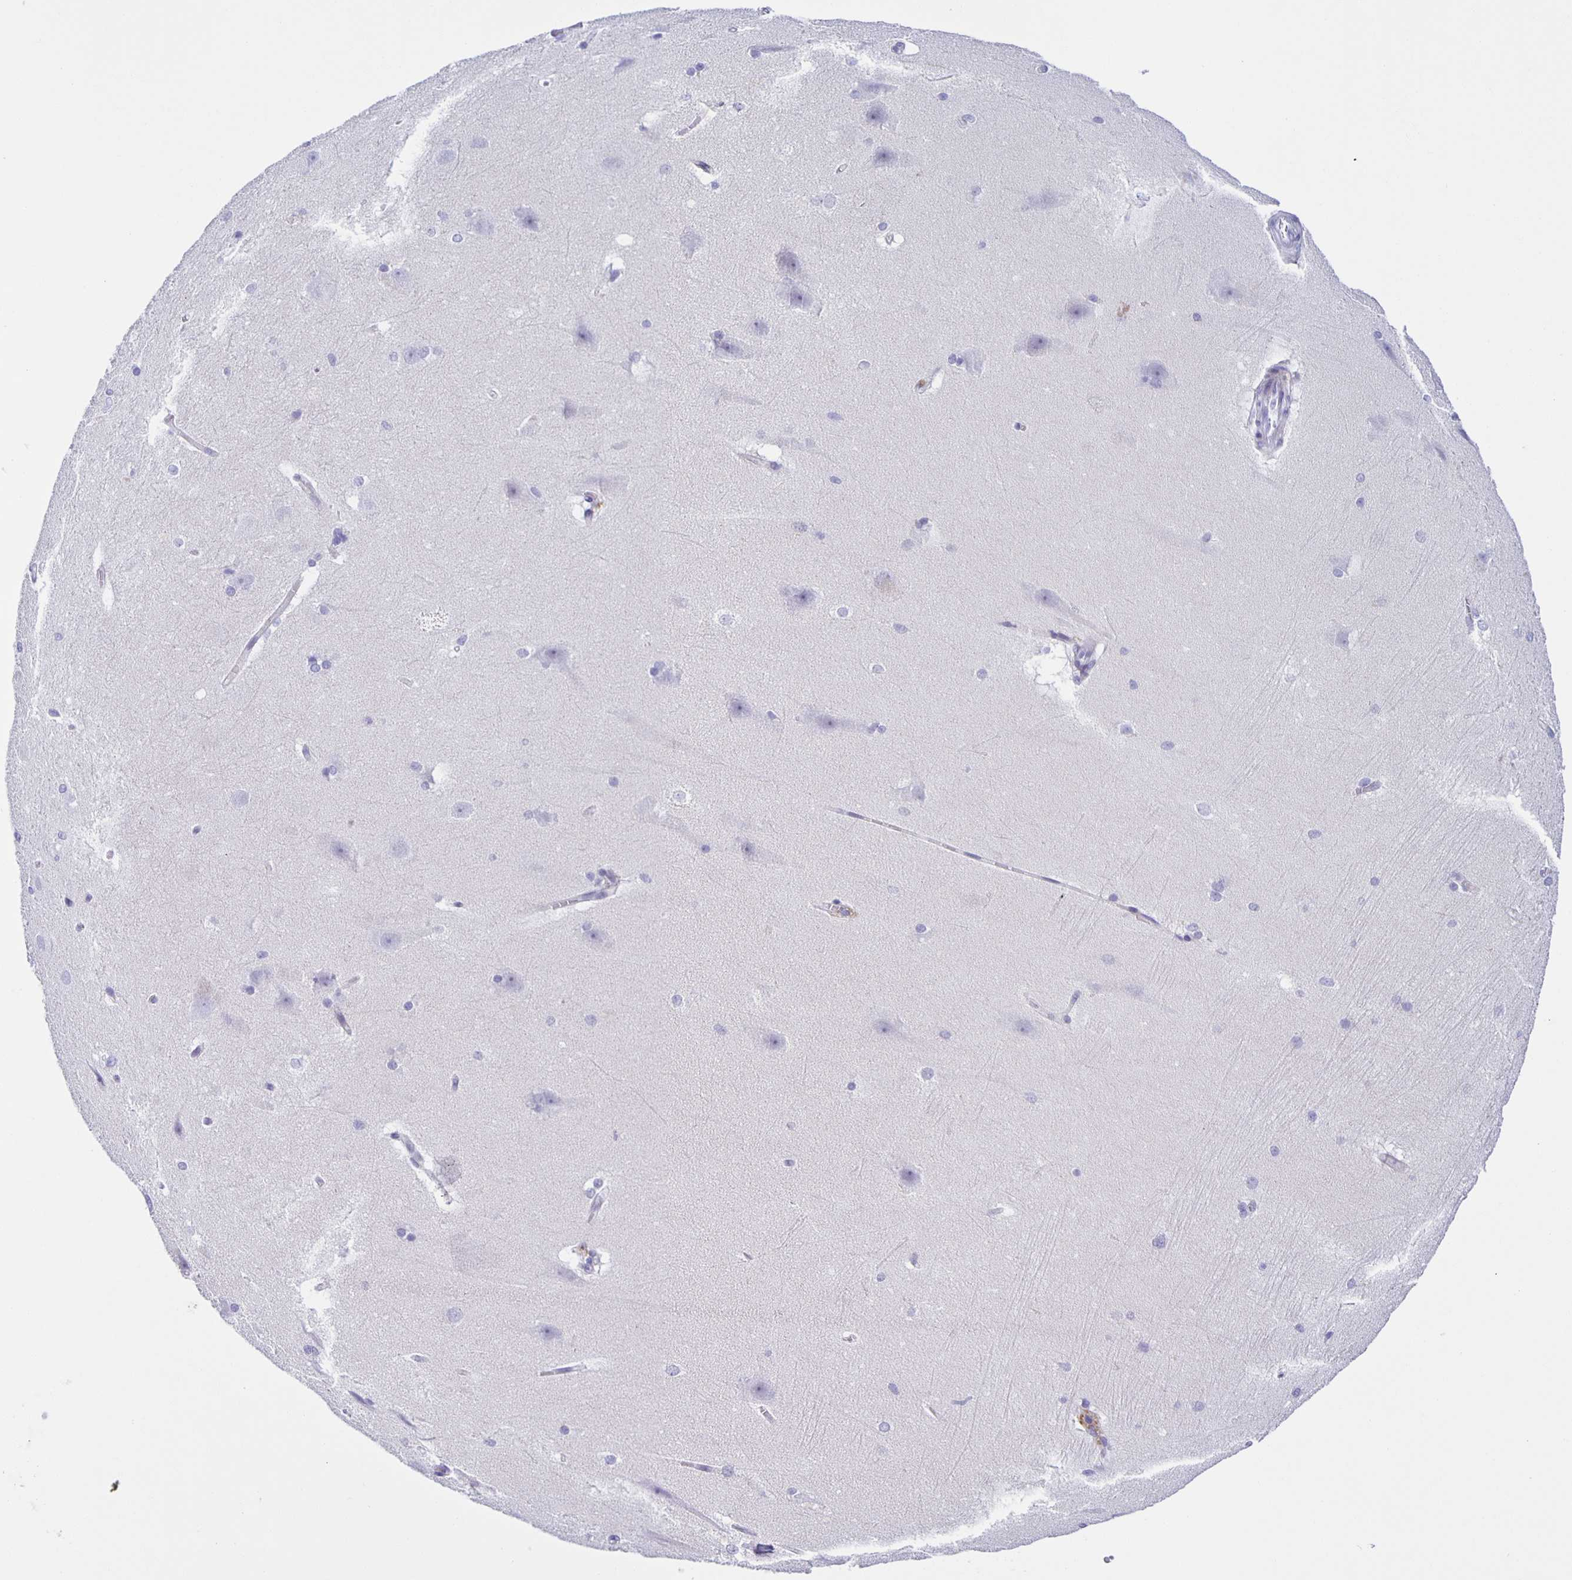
{"staining": {"intensity": "negative", "quantity": "none", "location": "none"}, "tissue": "hippocampus", "cell_type": "Glial cells", "image_type": "normal", "snomed": [{"axis": "morphology", "description": "Normal tissue, NOS"}, {"axis": "topography", "description": "Cerebral cortex"}, {"axis": "topography", "description": "Hippocampus"}], "caption": "This is a image of immunohistochemistry (IHC) staining of unremarkable hippocampus, which shows no positivity in glial cells.", "gene": "AQP6", "patient": {"sex": "female", "age": 19}}